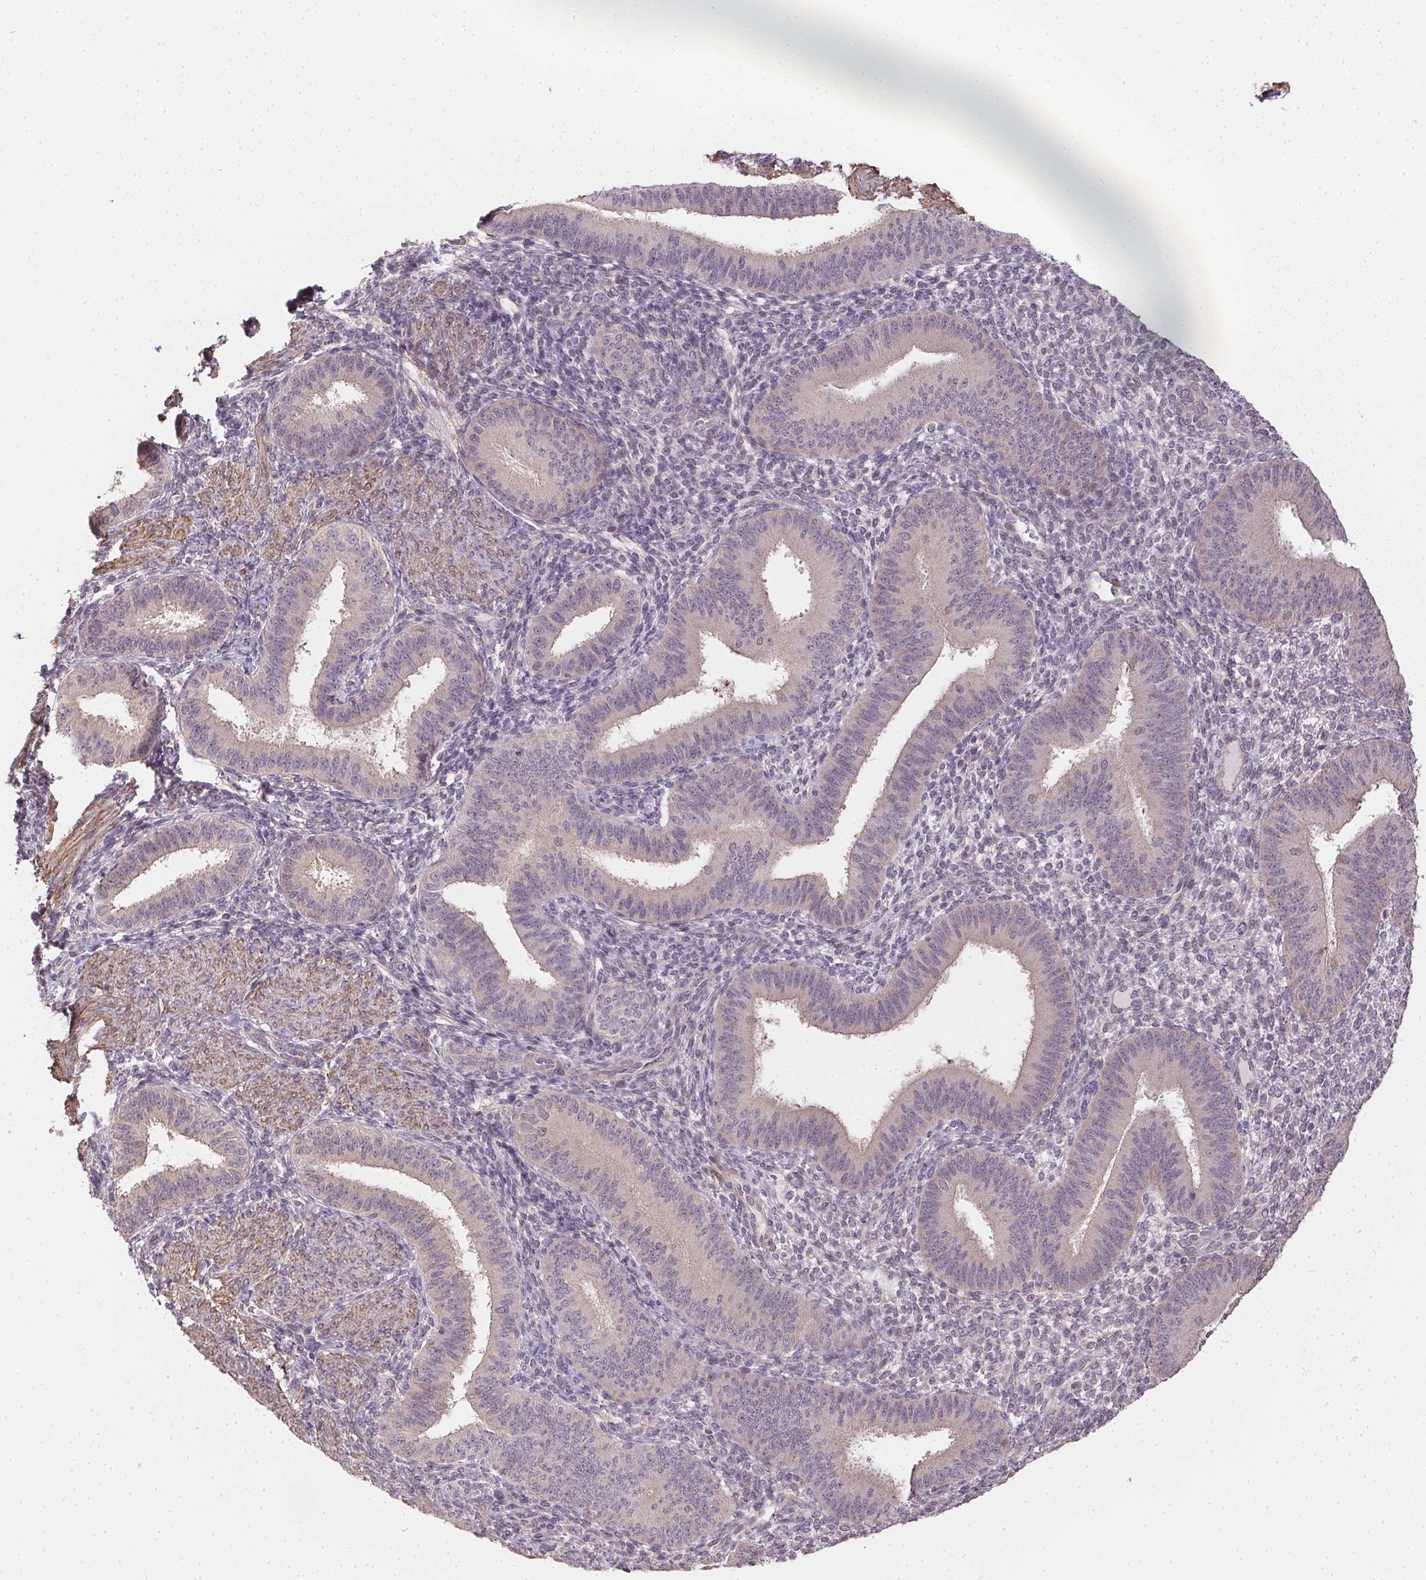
{"staining": {"intensity": "negative", "quantity": "none", "location": "none"}, "tissue": "endometrium", "cell_type": "Cells in endometrial stroma", "image_type": "normal", "snomed": [{"axis": "morphology", "description": "Normal tissue, NOS"}, {"axis": "topography", "description": "Endometrium"}], "caption": "Endometrium stained for a protein using immunohistochemistry (IHC) reveals no positivity cells in endometrial stroma.", "gene": "REV3L", "patient": {"sex": "female", "age": 39}}